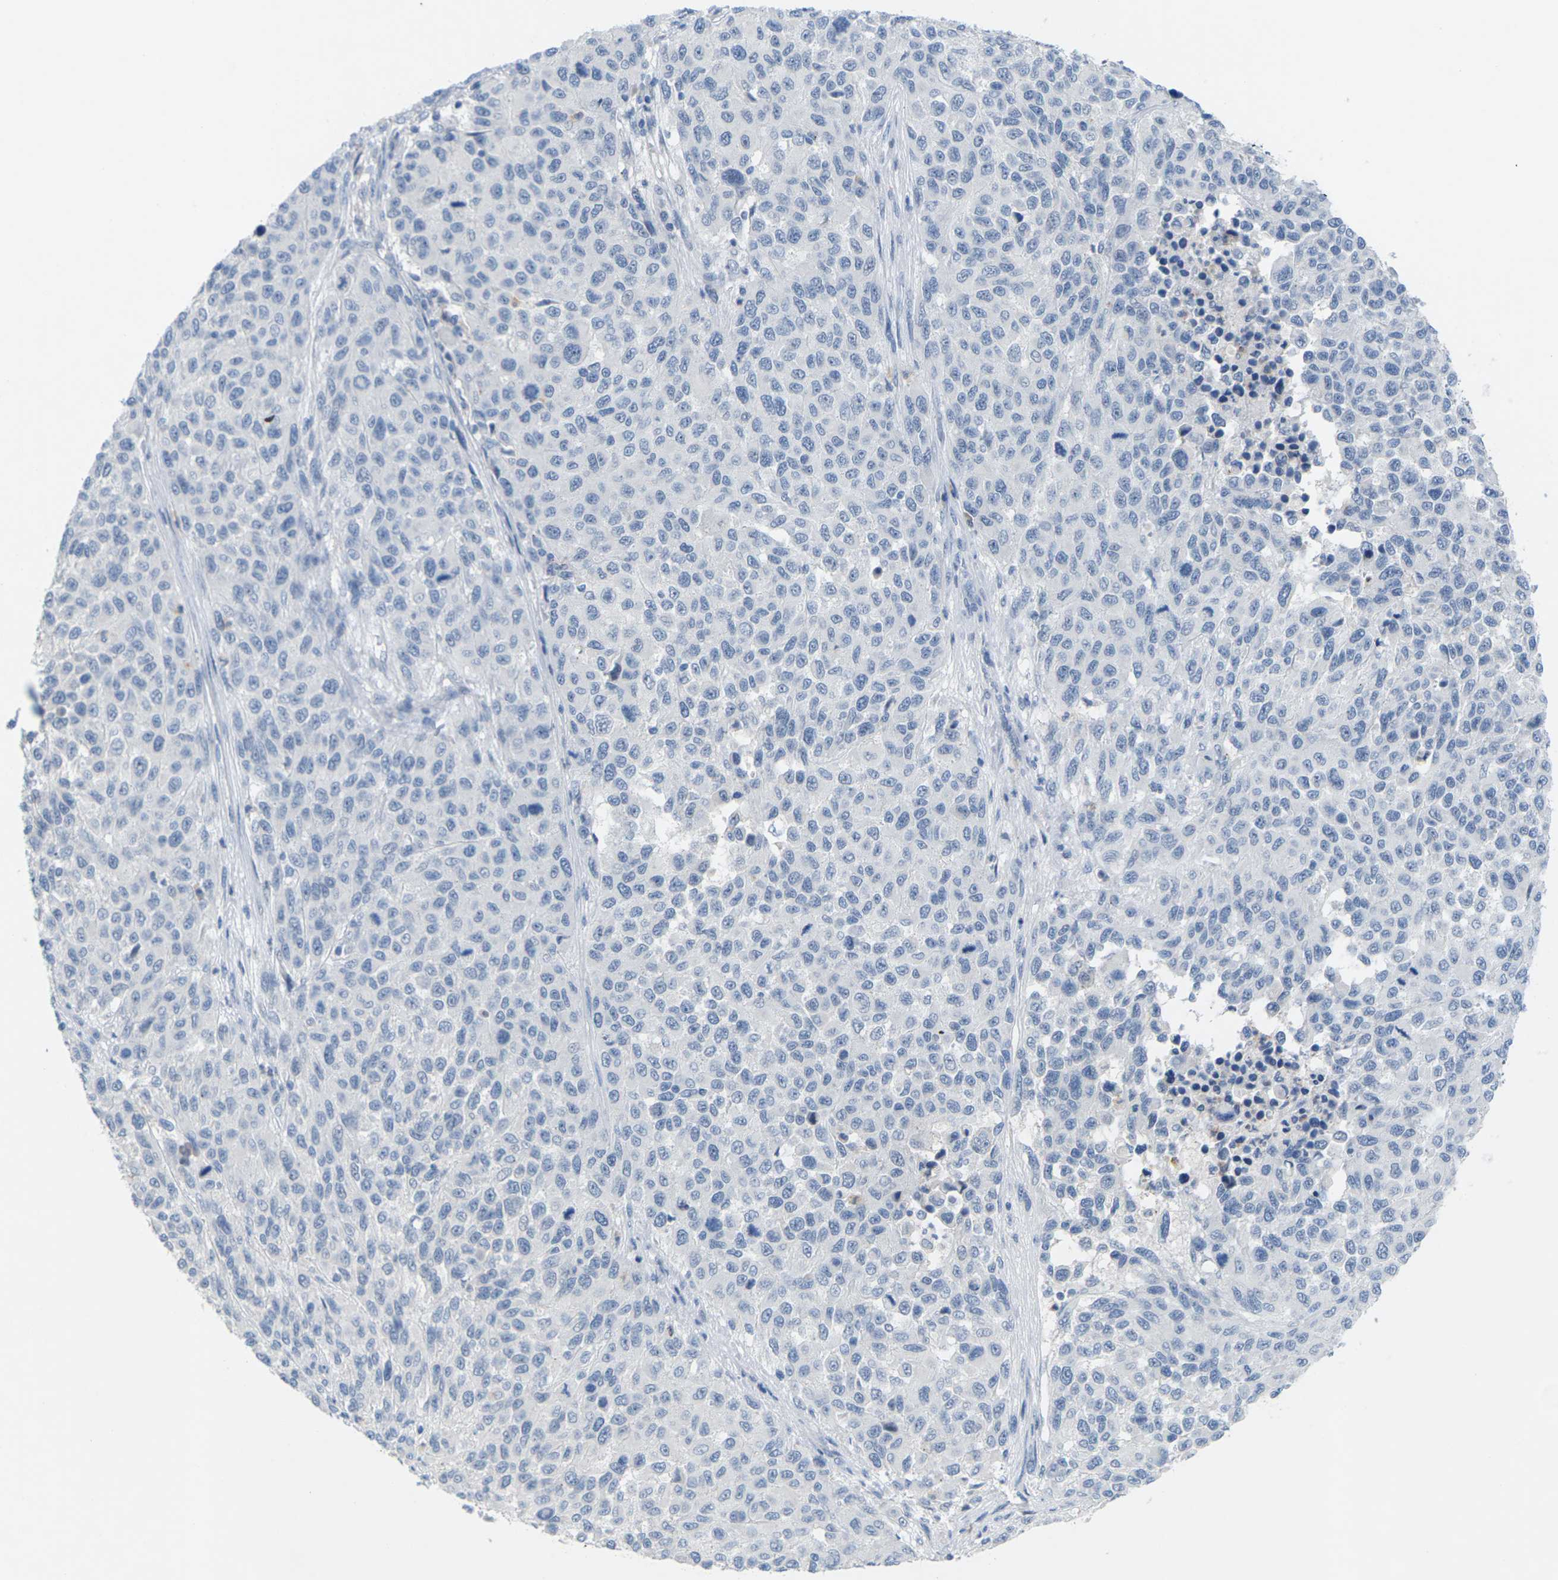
{"staining": {"intensity": "negative", "quantity": "none", "location": "none"}, "tissue": "melanoma", "cell_type": "Tumor cells", "image_type": "cancer", "snomed": [{"axis": "morphology", "description": "Malignant melanoma, Metastatic site"}, {"axis": "topography", "description": "Lymph node"}], "caption": "This is an IHC micrograph of melanoma. There is no staining in tumor cells.", "gene": "CLDN3", "patient": {"sex": "male", "age": 61}}